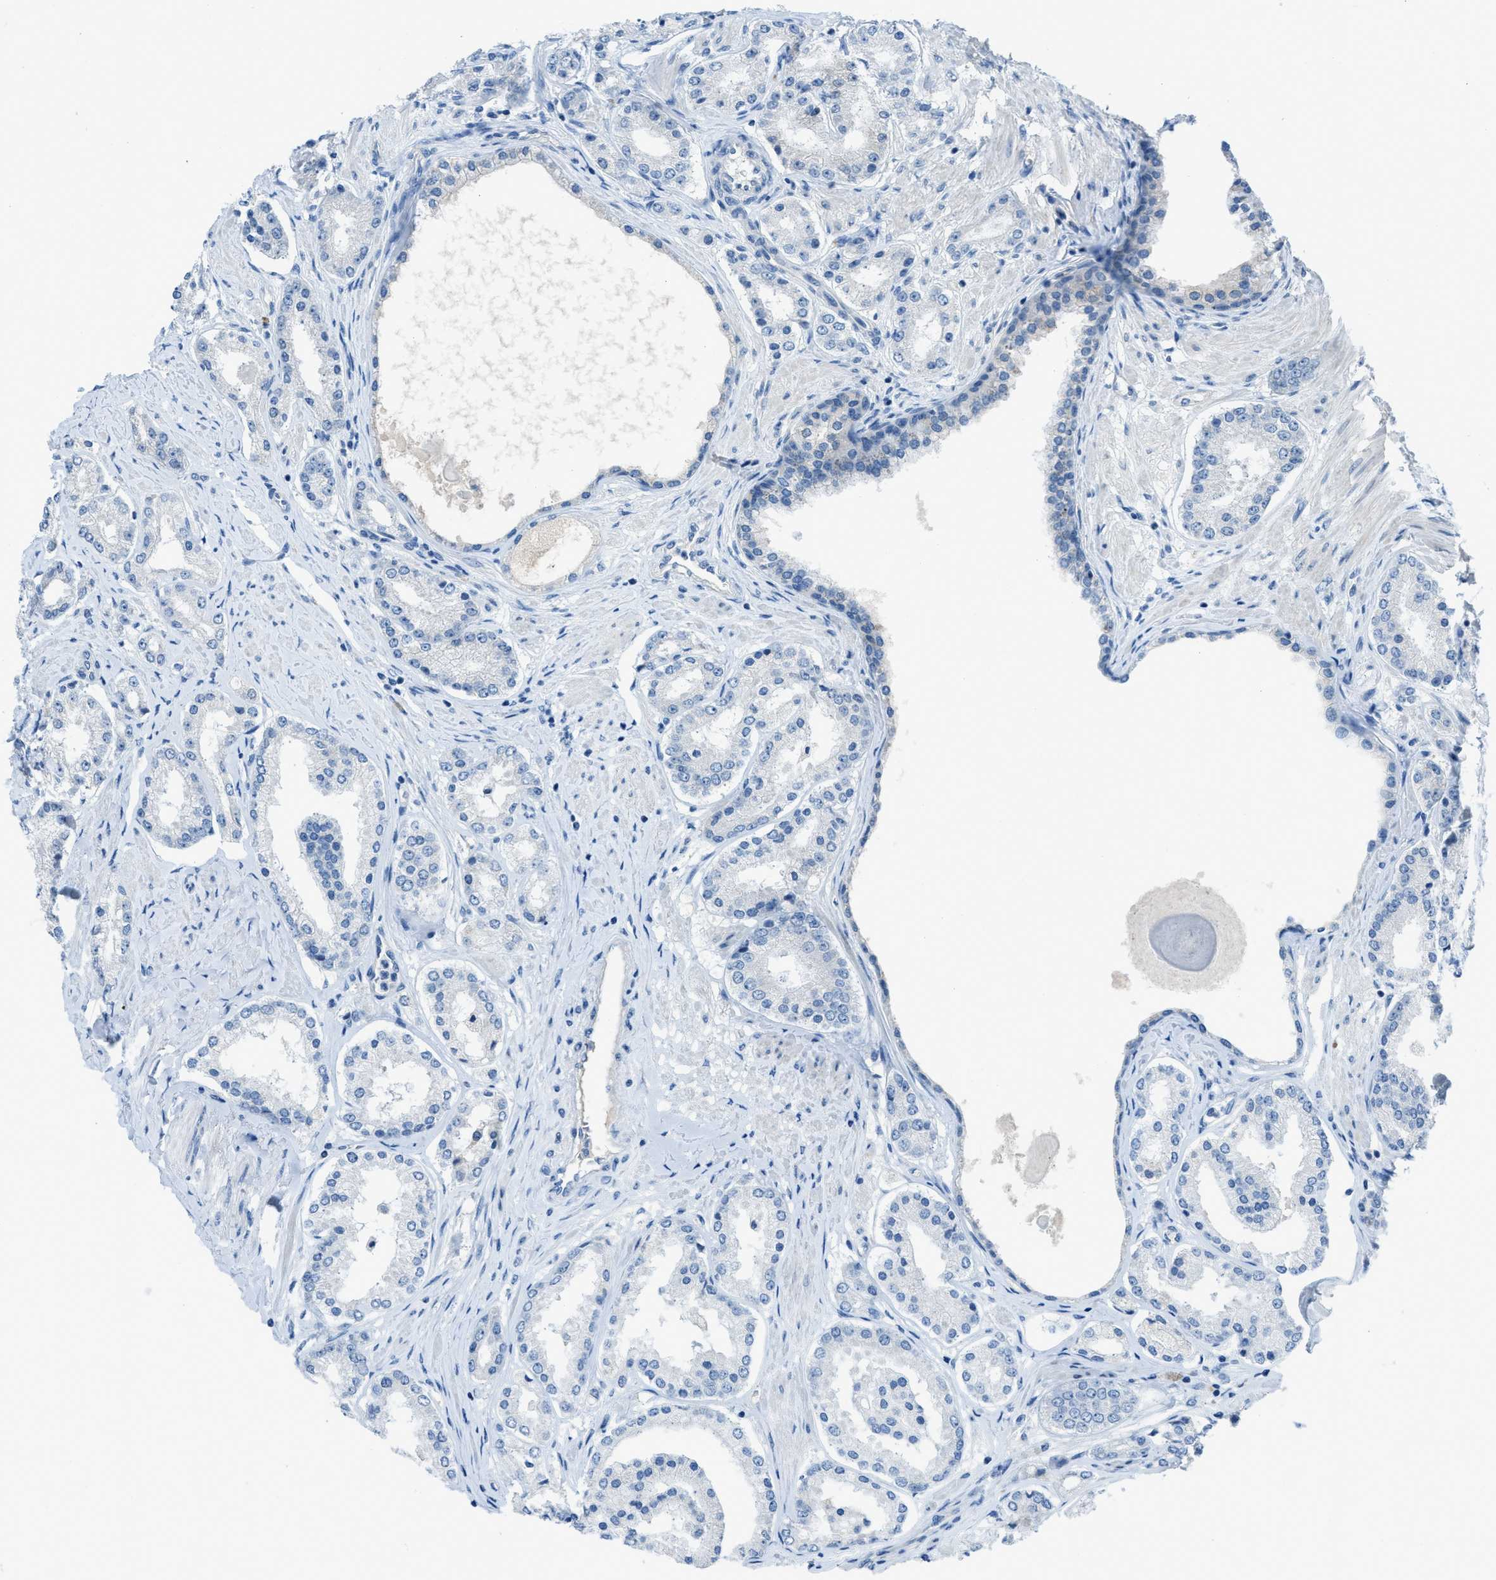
{"staining": {"intensity": "negative", "quantity": "none", "location": "none"}, "tissue": "prostate cancer", "cell_type": "Tumor cells", "image_type": "cancer", "snomed": [{"axis": "morphology", "description": "Adenocarcinoma, Low grade"}, {"axis": "topography", "description": "Prostate"}], "caption": "IHC histopathology image of neoplastic tissue: human prostate cancer (adenocarcinoma (low-grade)) stained with DAB shows no significant protein staining in tumor cells.", "gene": "MIS18A", "patient": {"sex": "male", "age": 63}}